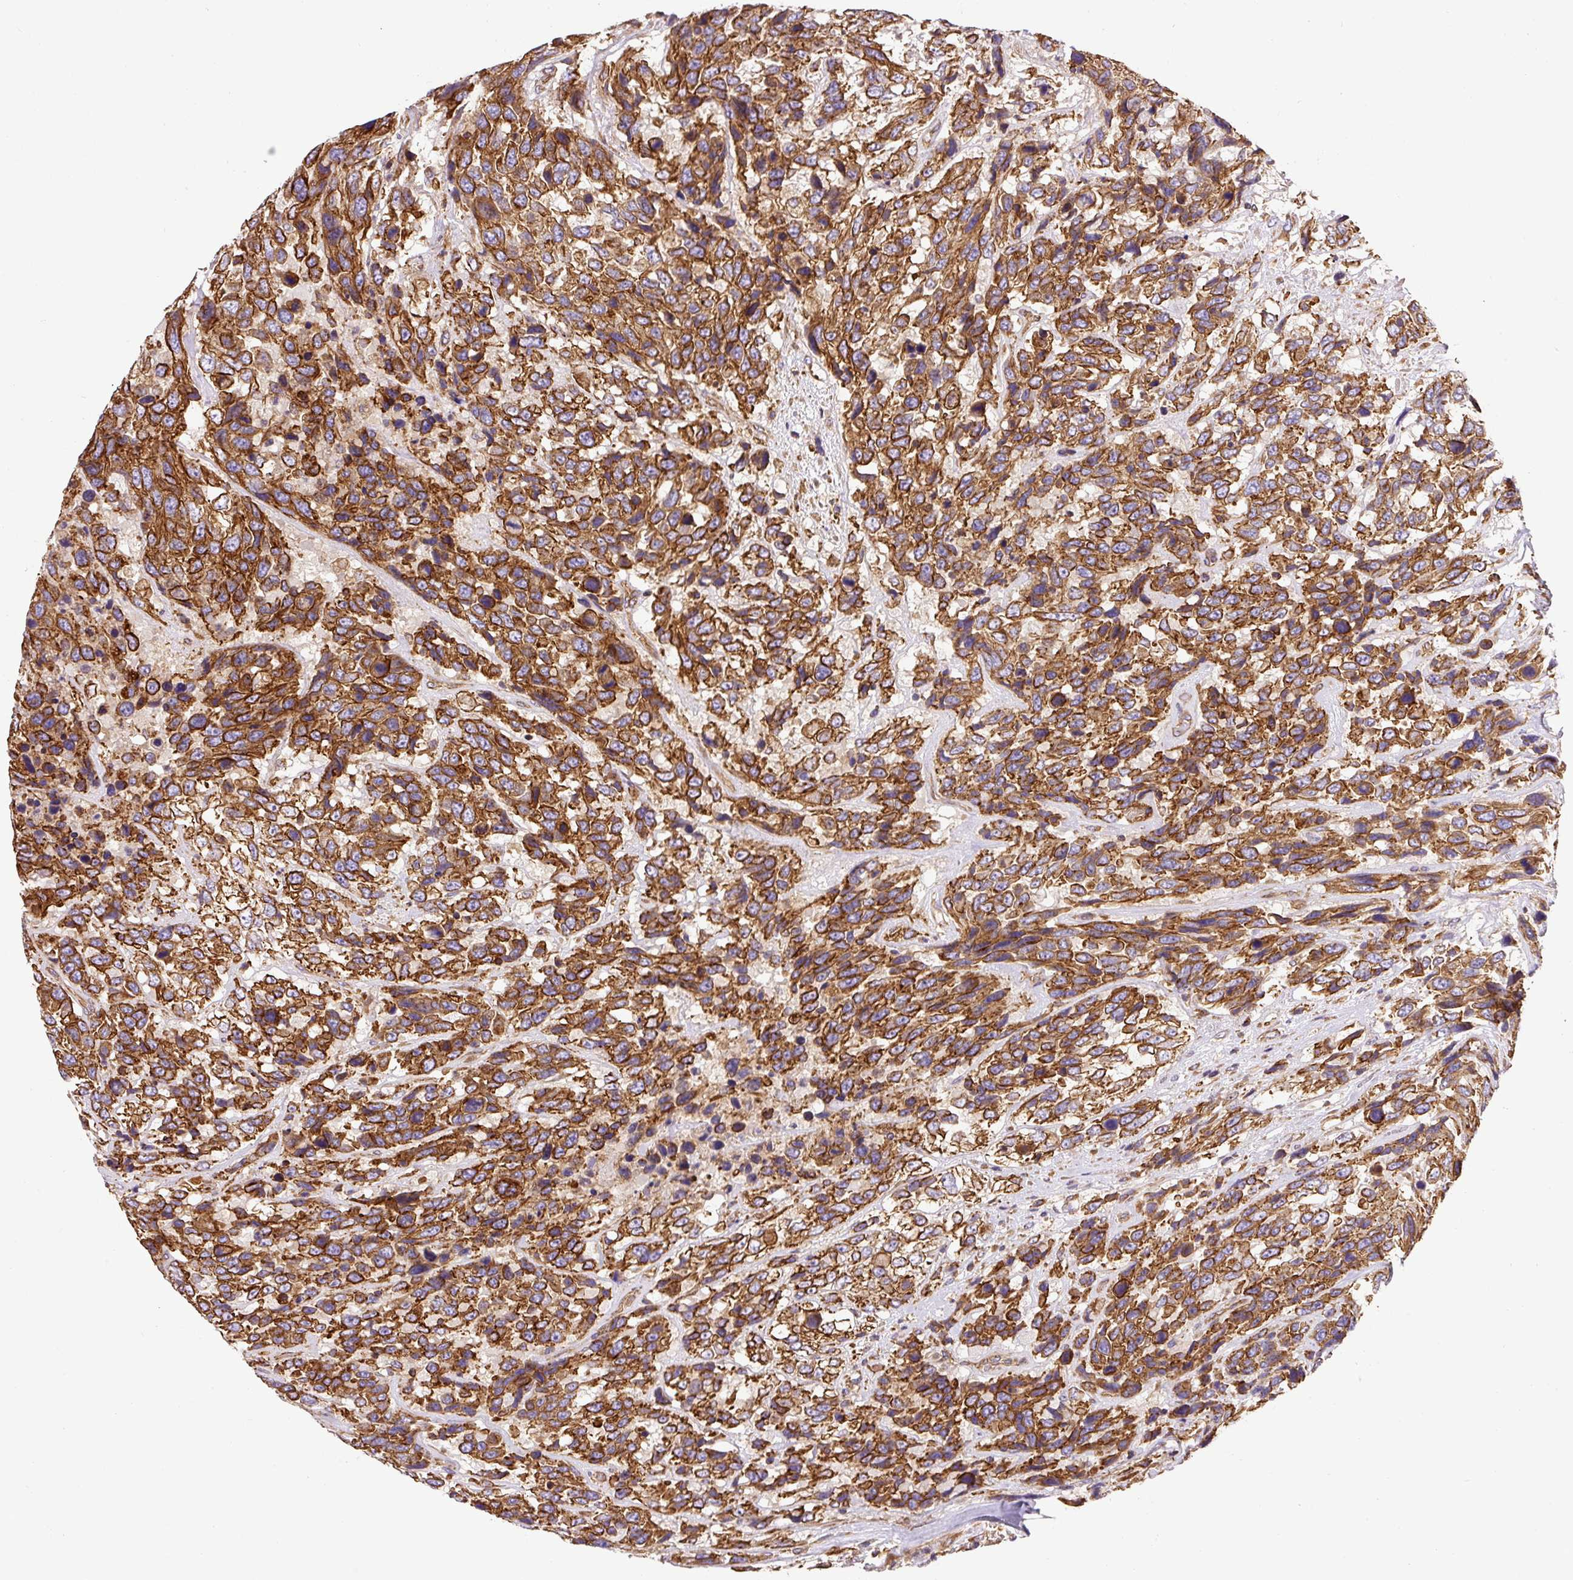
{"staining": {"intensity": "strong", "quantity": ">75%", "location": "cytoplasmic/membranous"}, "tissue": "urothelial cancer", "cell_type": "Tumor cells", "image_type": "cancer", "snomed": [{"axis": "morphology", "description": "Urothelial carcinoma, High grade"}, {"axis": "topography", "description": "Urinary bladder"}], "caption": "Protein positivity by IHC reveals strong cytoplasmic/membranous expression in about >75% of tumor cells in high-grade urothelial carcinoma.", "gene": "DCTN1", "patient": {"sex": "female", "age": 70}}